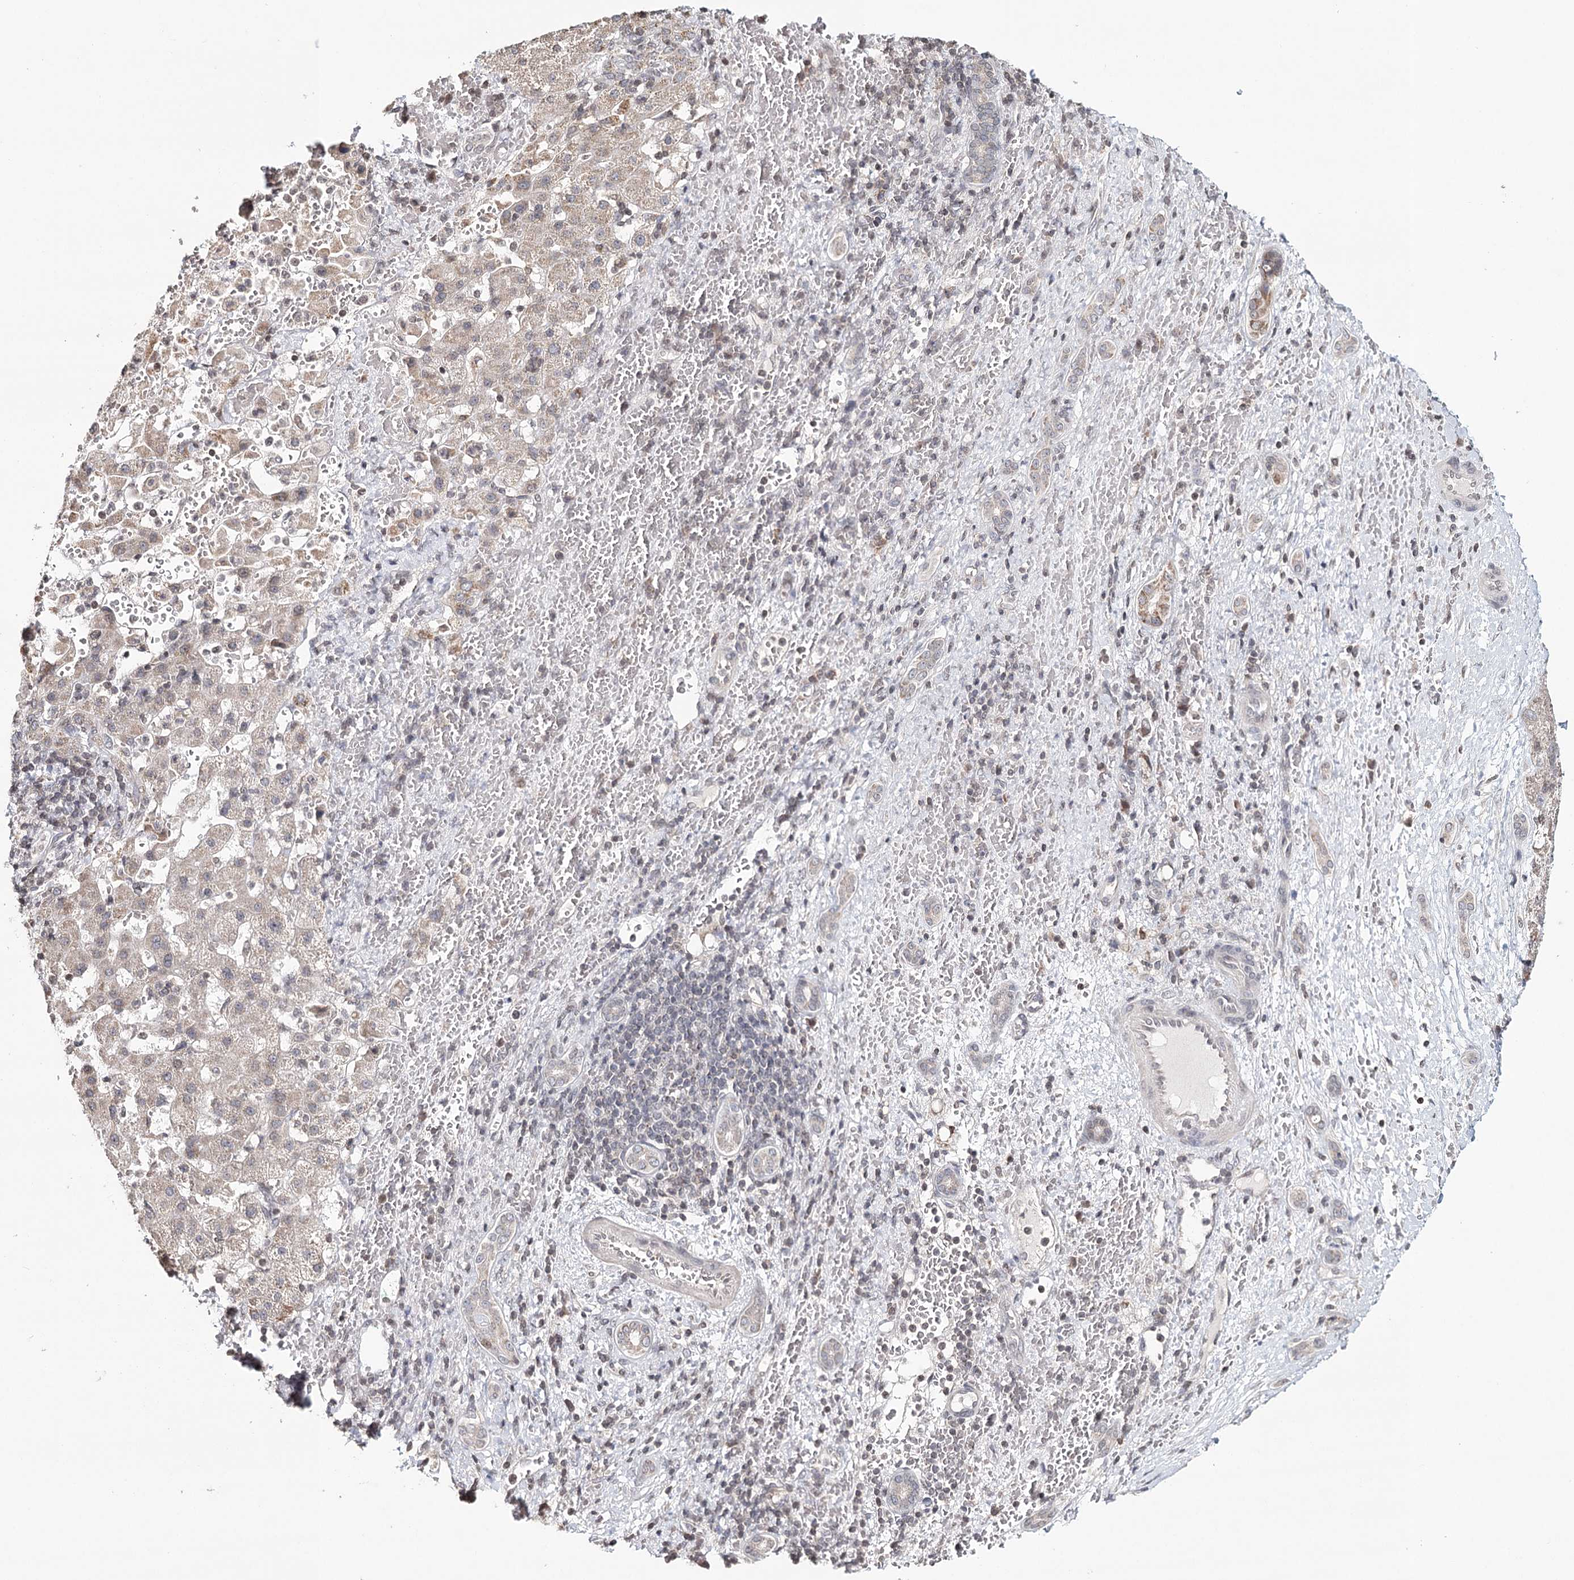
{"staining": {"intensity": "weak", "quantity": ">75%", "location": "cytoplasmic/membranous"}, "tissue": "liver cancer", "cell_type": "Tumor cells", "image_type": "cancer", "snomed": [{"axis": "morphology", "description": "Normal tissue, NOS"}, {"axis": "morphology", "description": "Carcinoma, Hepatocellular, NOS"}, {"axis": "topography", "description": "Liver"}], "caption": "Immunohistochemistry (IHC) of human liver cancer shows low levels of weak cytoplasmic/membranous positivity in about >75% of tumor cells. The staining was performed using DAB (3,3'-diaminobenzidine), with brown indicating positive protein expression. Nuclei are stained blue with hematoxylin.", "gene": "ICOS", "patient": {"sex": "male", "age": 57}}